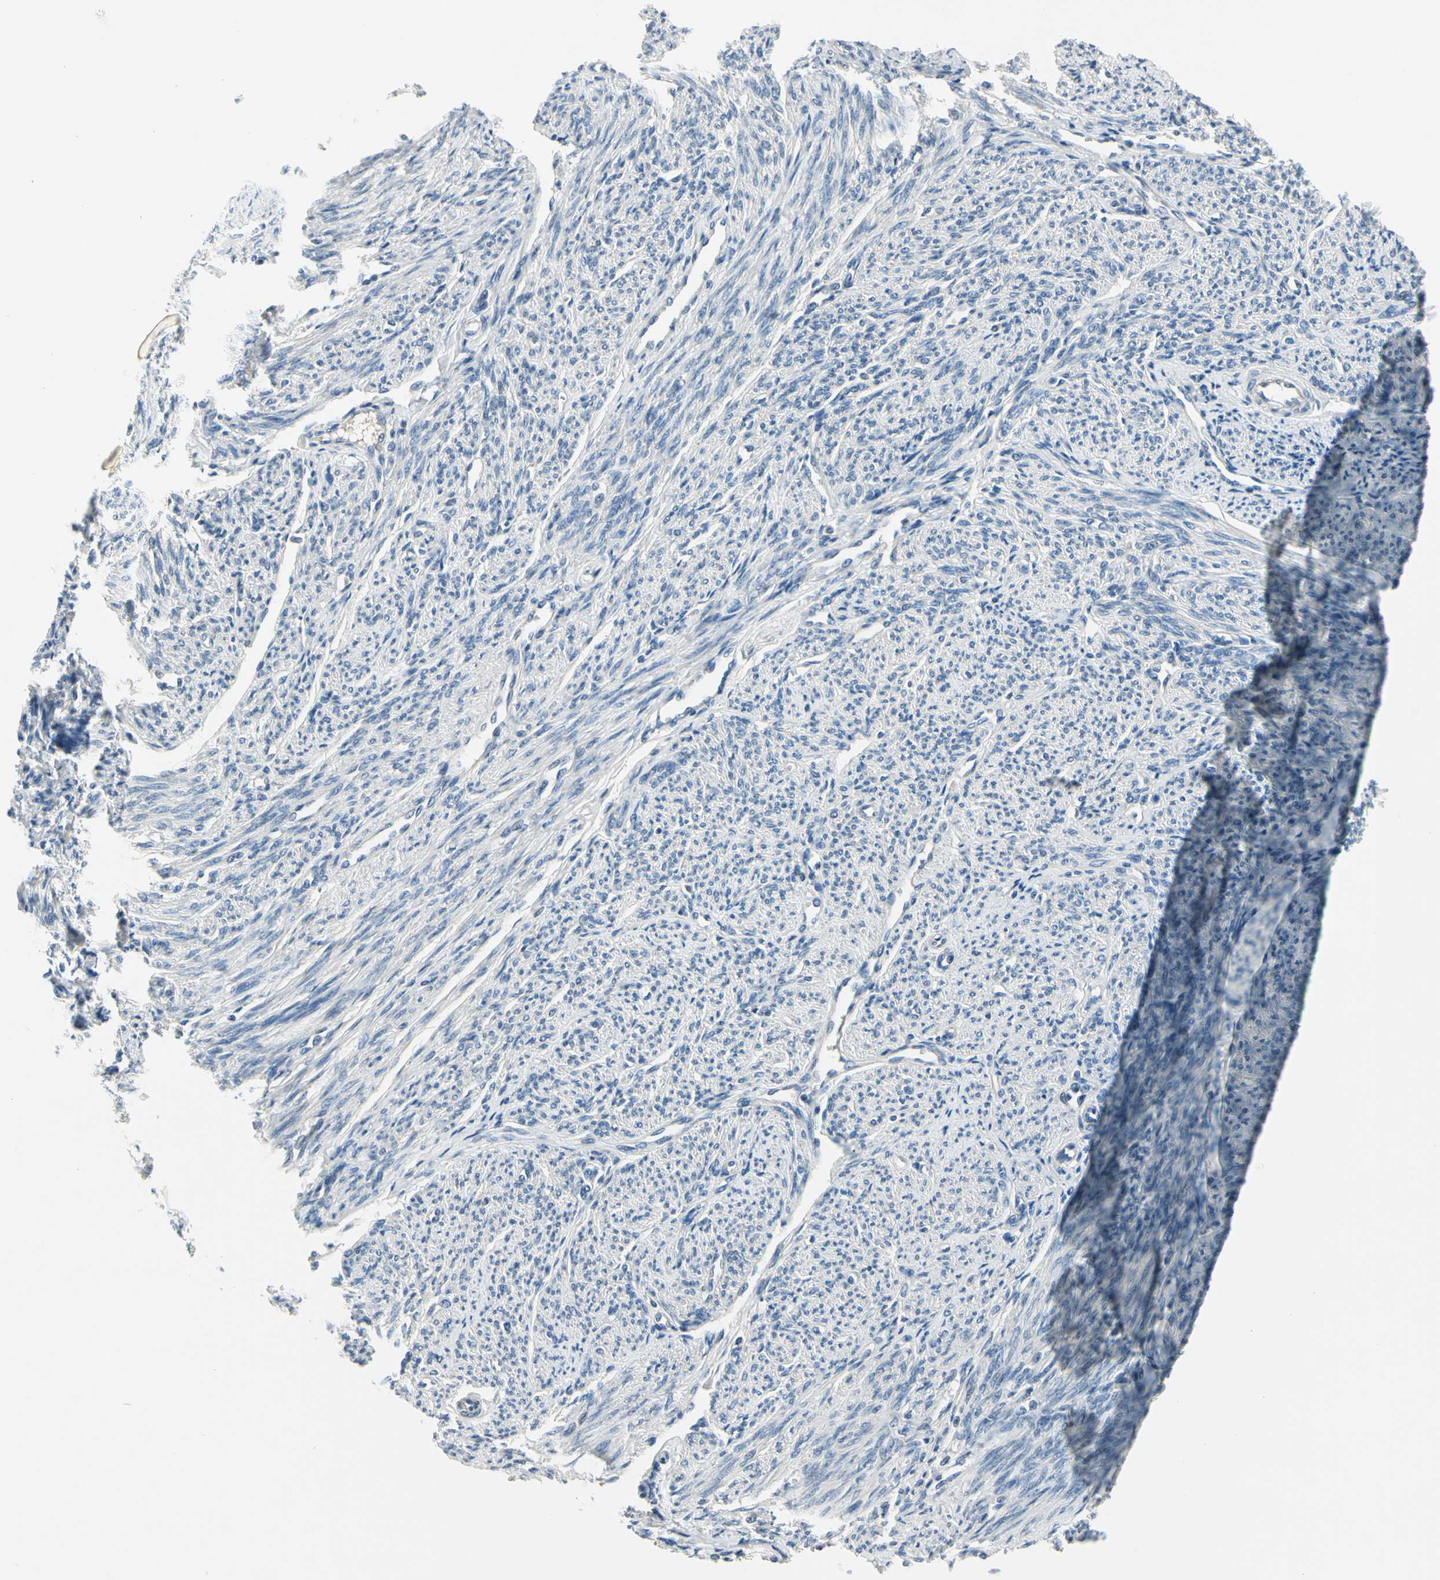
{"staining": {"intensity": "negative", "quantity": "none", "location": "none"}, "tissue": "smooth muscle", "cell_type": "Smooth muscle cells", "image_type": "normal", "snomed": [{"axis": "morphology", "description": "Normal tissue, NOS"}, {"axis": "topography", "description": "Smooth muscle"}], "caption": "This photomicrograph is of unremarkable smooth muscle stained with immunohistochemistry (IHC) to label a protein in brown with the nuclei are counter-stained blue. There is no positivity in smooth muscle cells.", "gene": "SELENOK", "patient": {"sex": "female", "age": 65}}